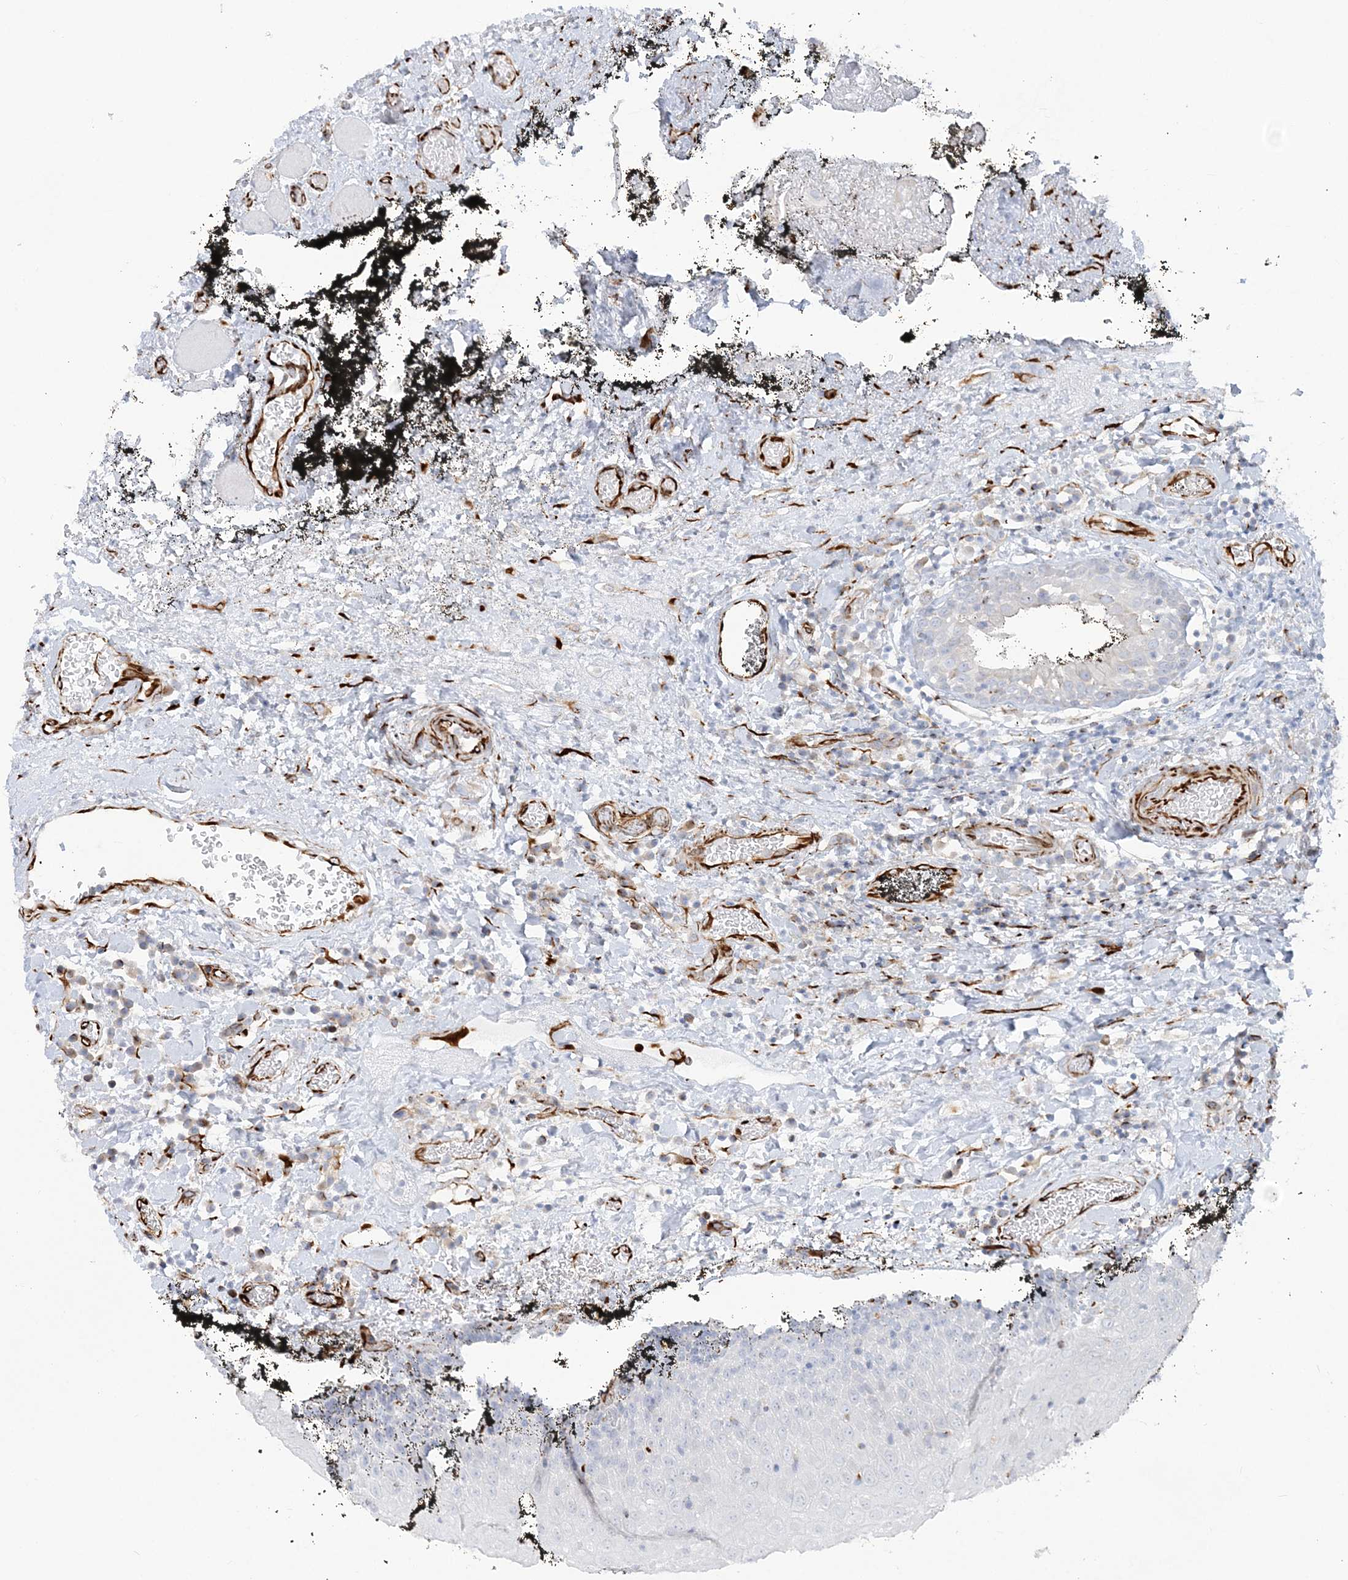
{"staining": {"intensity": "negative", "quantity": "none", "location": "none"}, "tissue": "oral mucosa", "cell_type": "Squamous epithelial cells", "image_type": "normal", "snomed": [{"axis": "morphology", "description": "Normal tissue, NOS"}, {"axis": "topography", "description": "Oral tissue"}], "caption": "IHC of unremarkable oral mucosa demonstrates no positivity in squamous epithelial cells.", "gene": "PPIL6", "patient": {"sex": "male", "age": 74}}